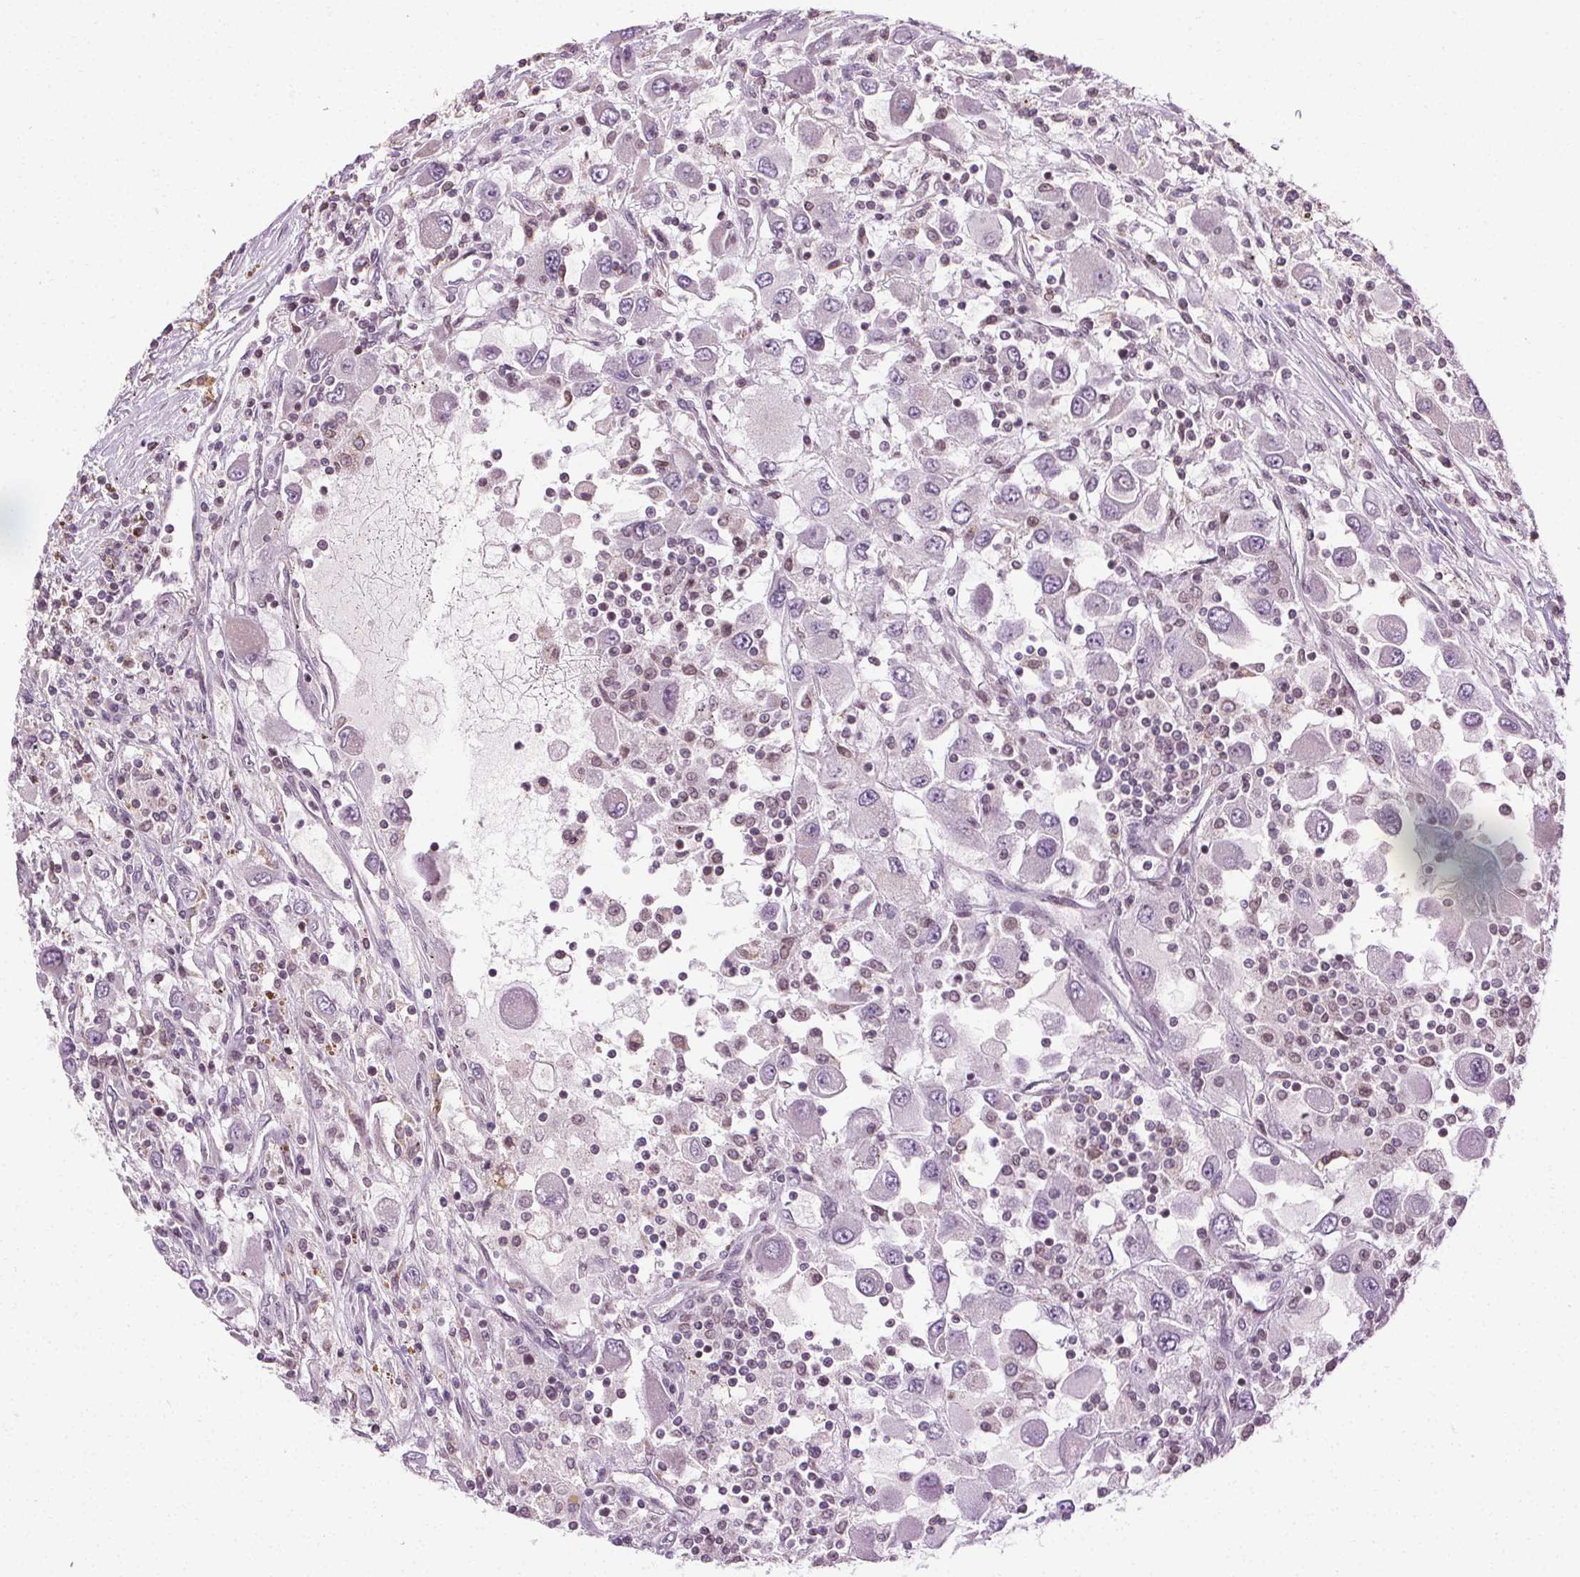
{"staining": {"intensity": "negative", "quantity": "none", "location": "none"}, "tissue": "renal cancer", "cell_type": "Tumor cells", "image_type": "cancer", "snomed": [{"axis": "morphology", "description": "Adenocarcinoma, NOS"}, {"axis": "topography", "description": "Kidney"}], "caption": "Immunohistochemistry of renal adenocarcinoma displays no staining in tumor cells. (DAB immunohistochemistry, high magnification).", "gene": "LFNG", "patient": {"sex": "female", "age": 67}}